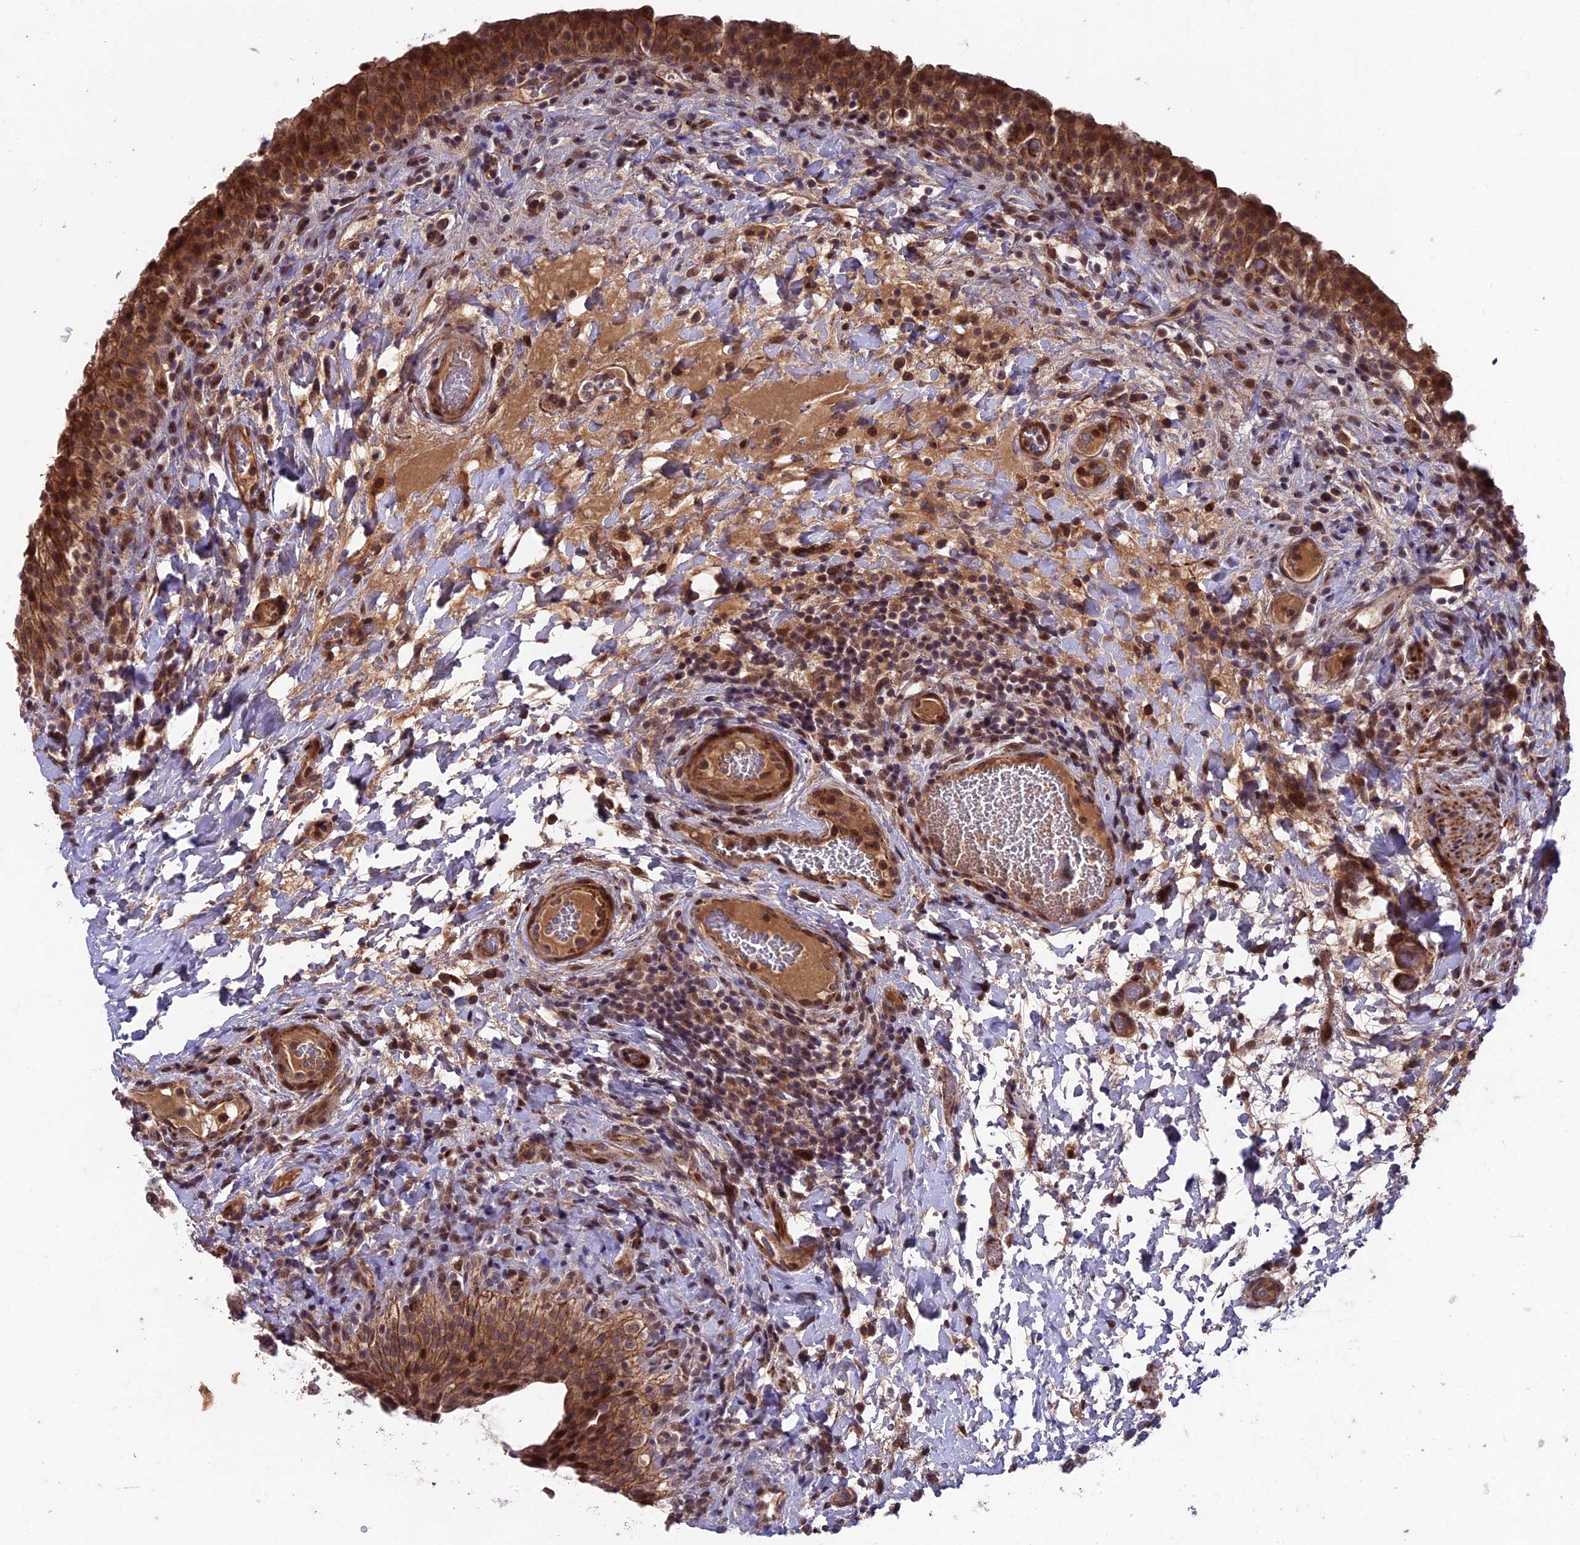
{"staining": {"intensity": "strong", "quantity": ">75%", "location": "cytoplasmic/membranous,nuclear"}, "tissue": "urinary bladder", "cell_type": "Urothelial cells", "image_type": "normal", "snomed": [{"axis": "morphology", "description": "Normal tissue, NOS"}, {"axis": "morphology", "description": "Inflammation, NOS"}, {"axis": "topography", "description": "Urinary bladder"}], "caption": "Immunohistochemistry (IHC) micrograph of normal urinary bladder stained for a protein (brown), which reveals high levels of strong cytoplasmic/membranous,nuclear staining in about >75% of urothelial cells.", "gene": "SIPA1L3", "patient": {"sex": "male", "age": 64}}